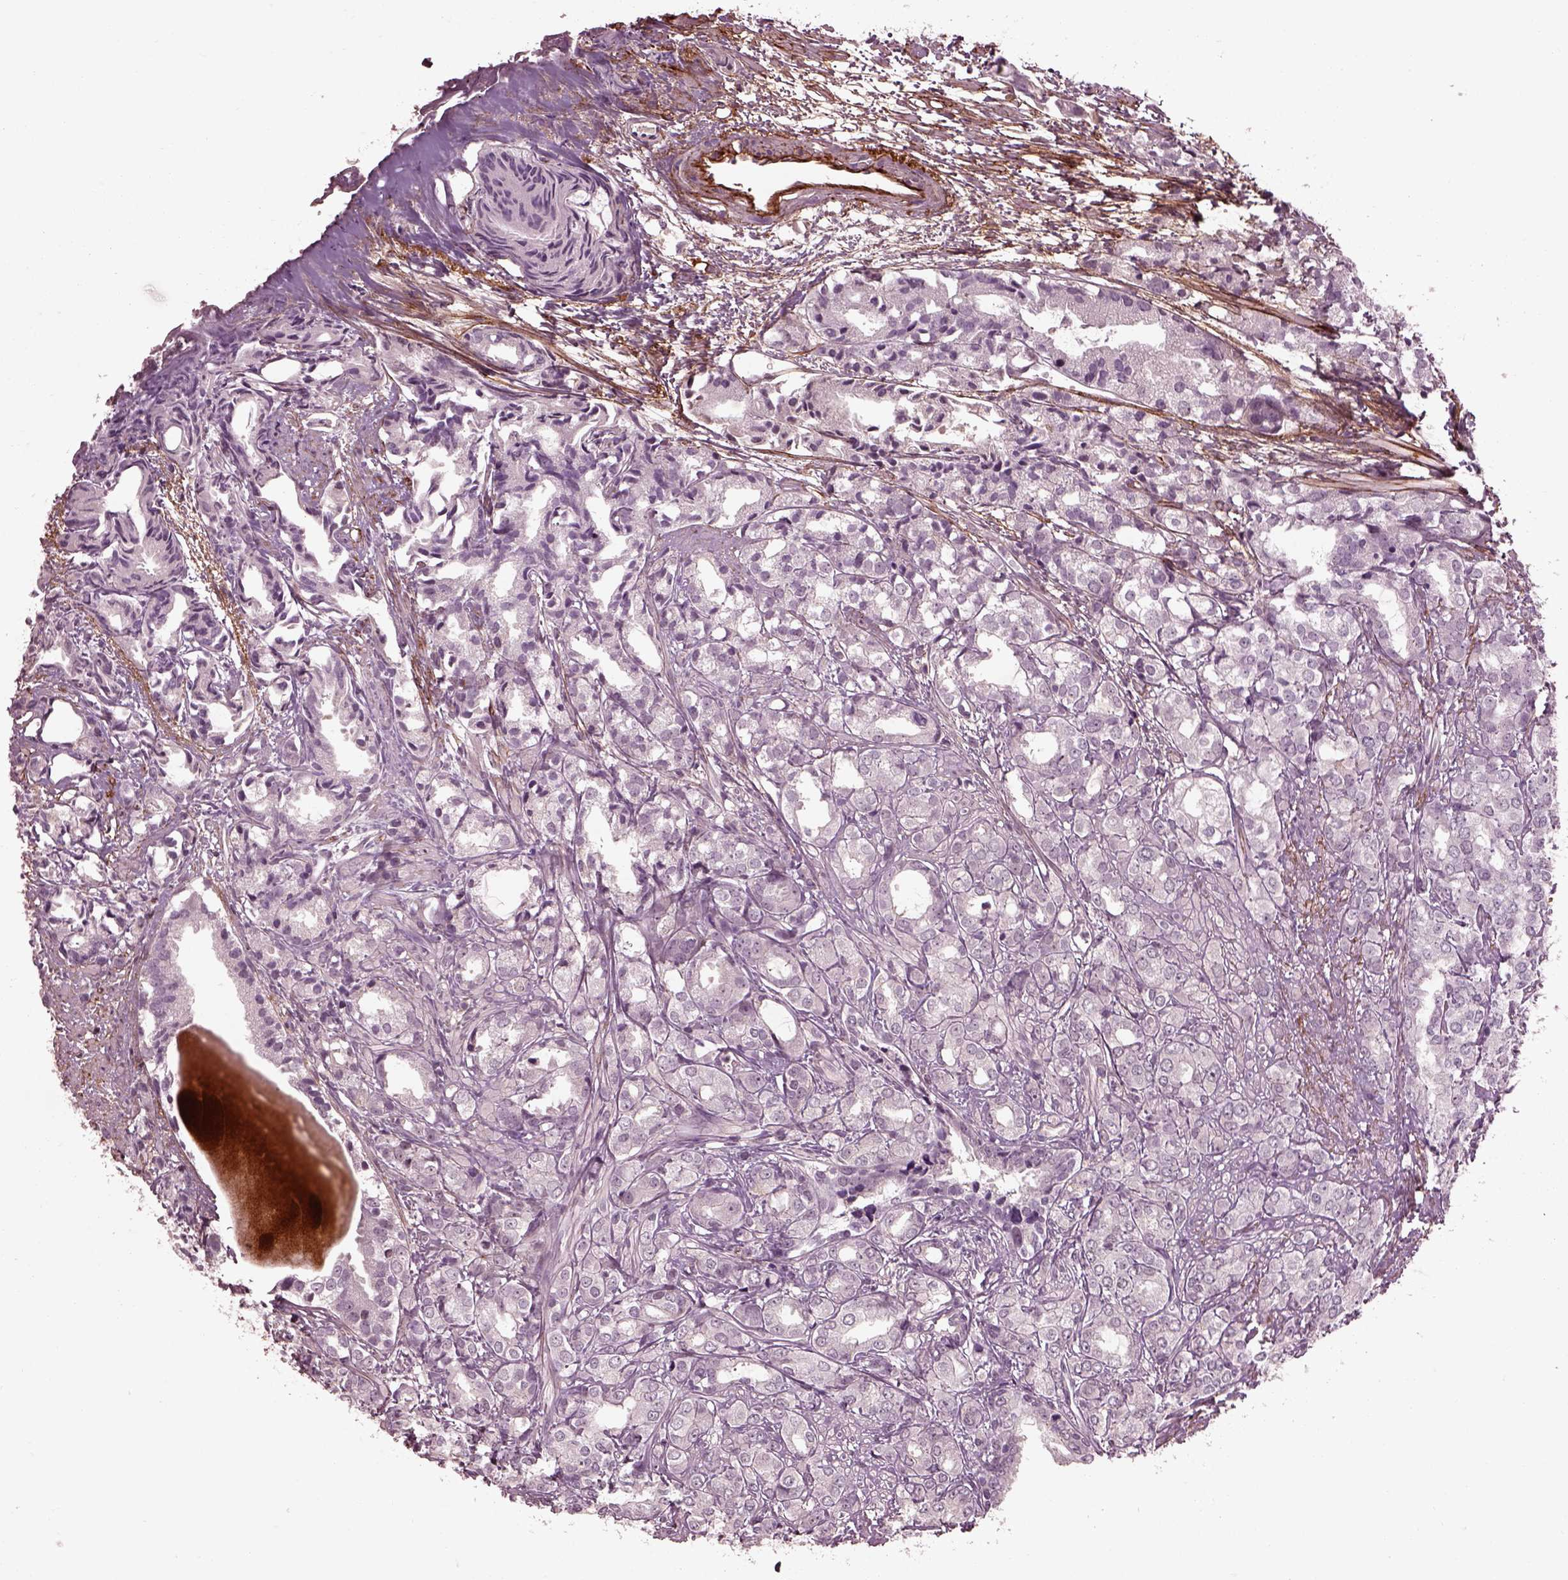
{"staining": {"intensity": "negative", "quantity": "none", "location": "none"}, "tissue": "prostate cancer", "cell_type": "Tumor cells", "image_type": "cancer", "snomed": [{"axis": "morphology", "description": "Adenocarcinoma, High grade"}, {"axis": "topography", "description": "Prostate"}], "caption": "Prostate high-grade adenocarcinoma stained for a protein using immunohistochemistry (IHC) reveals no positivity tumor cells.", "gene": "EFEMP1", "patient": {"sex": "male", "age": 79}}